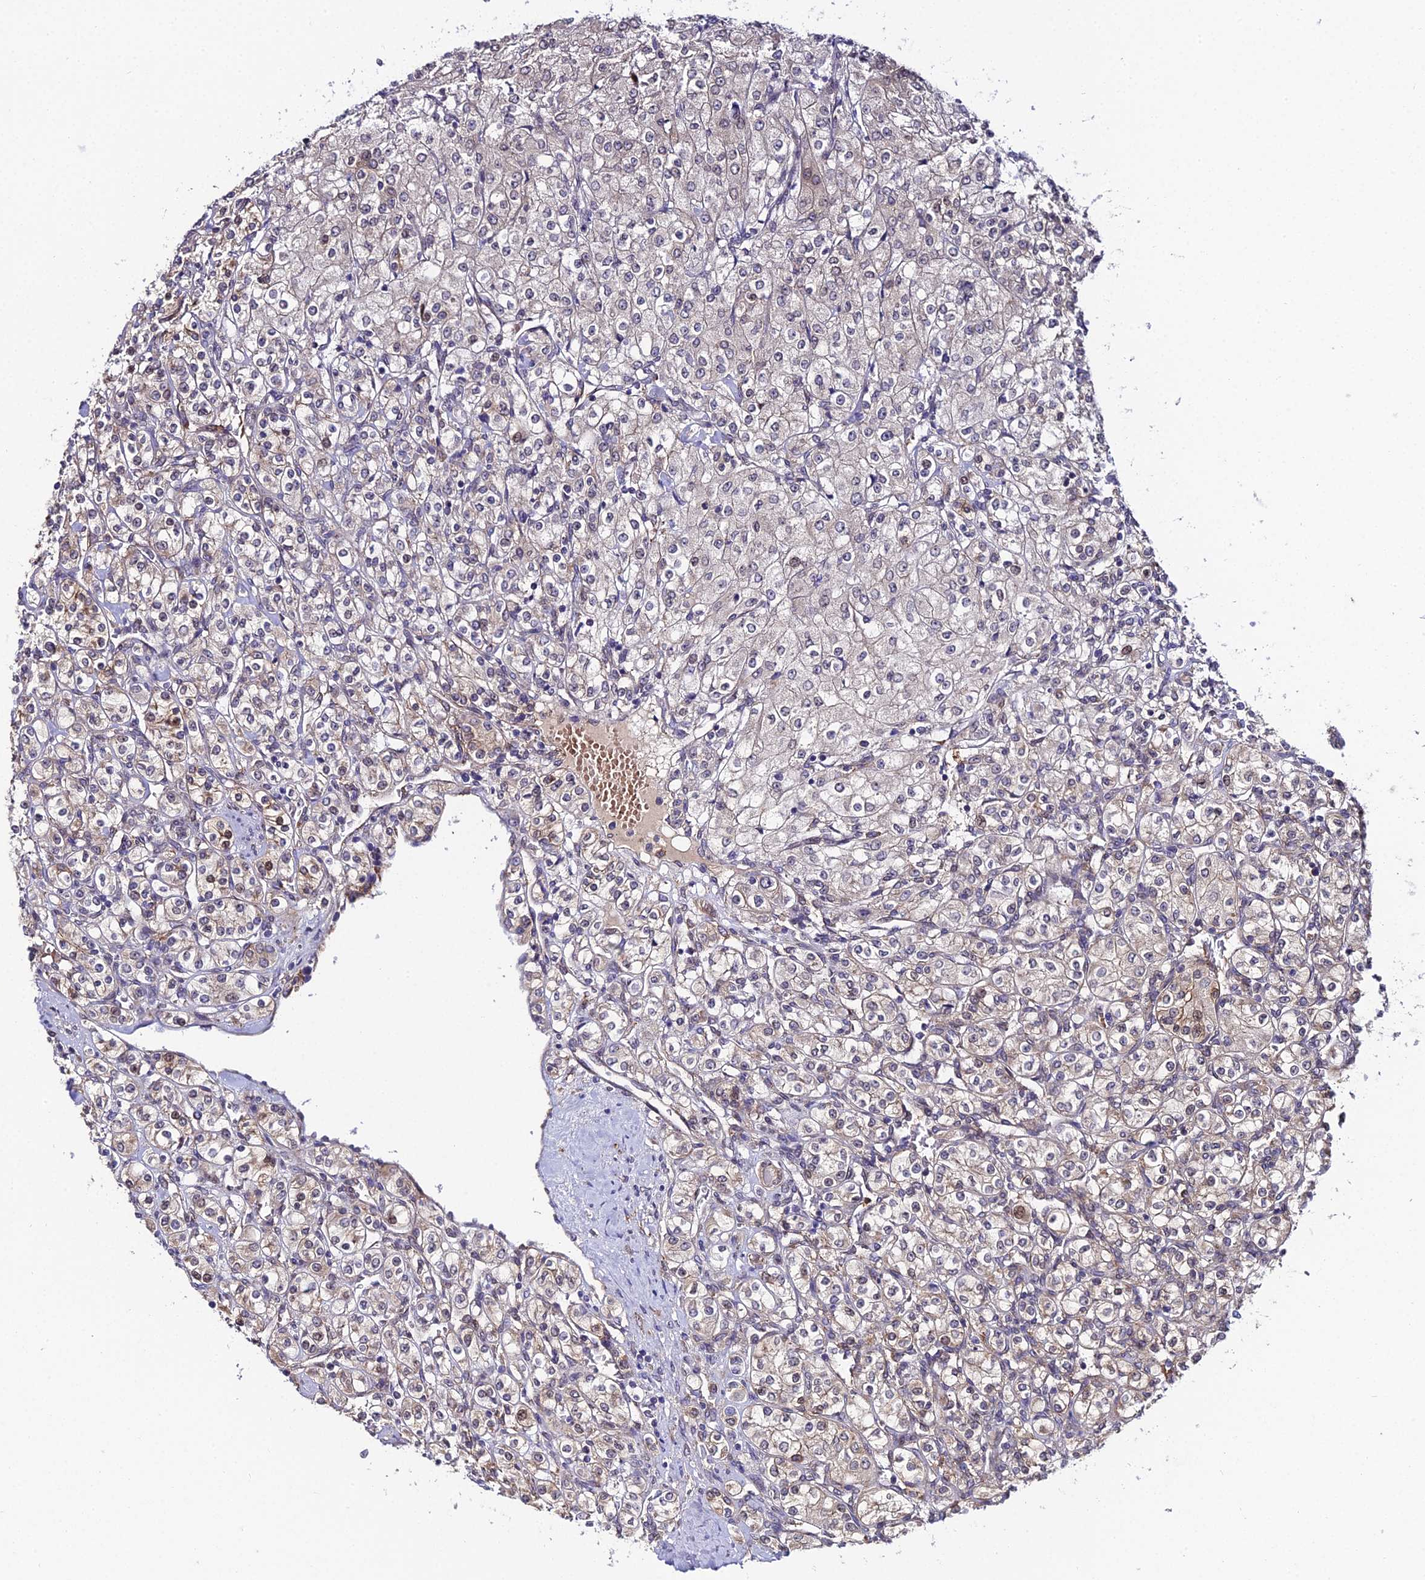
{"staining": {"intensity": "weak", "quantity": "<25%", "location": "cytoplasmic/membranous,nuclear"}, "tissue": "renal cancer", "cell_type": "Tumor cells", "image_type": "cancer", "snomed": [{"axis": "morphology", "description": "Adenocarcinoma, NOS"}, {"axis": "topography", "description": "Kidney"}], "caption": "DAB (3,3'-diaminobenzidine) immunohistochemical staining of human renal cancer displays no significant positivity in tumor cells.", "gene": "DDX19A", "patient": {"sex": "male", "age": 77}}